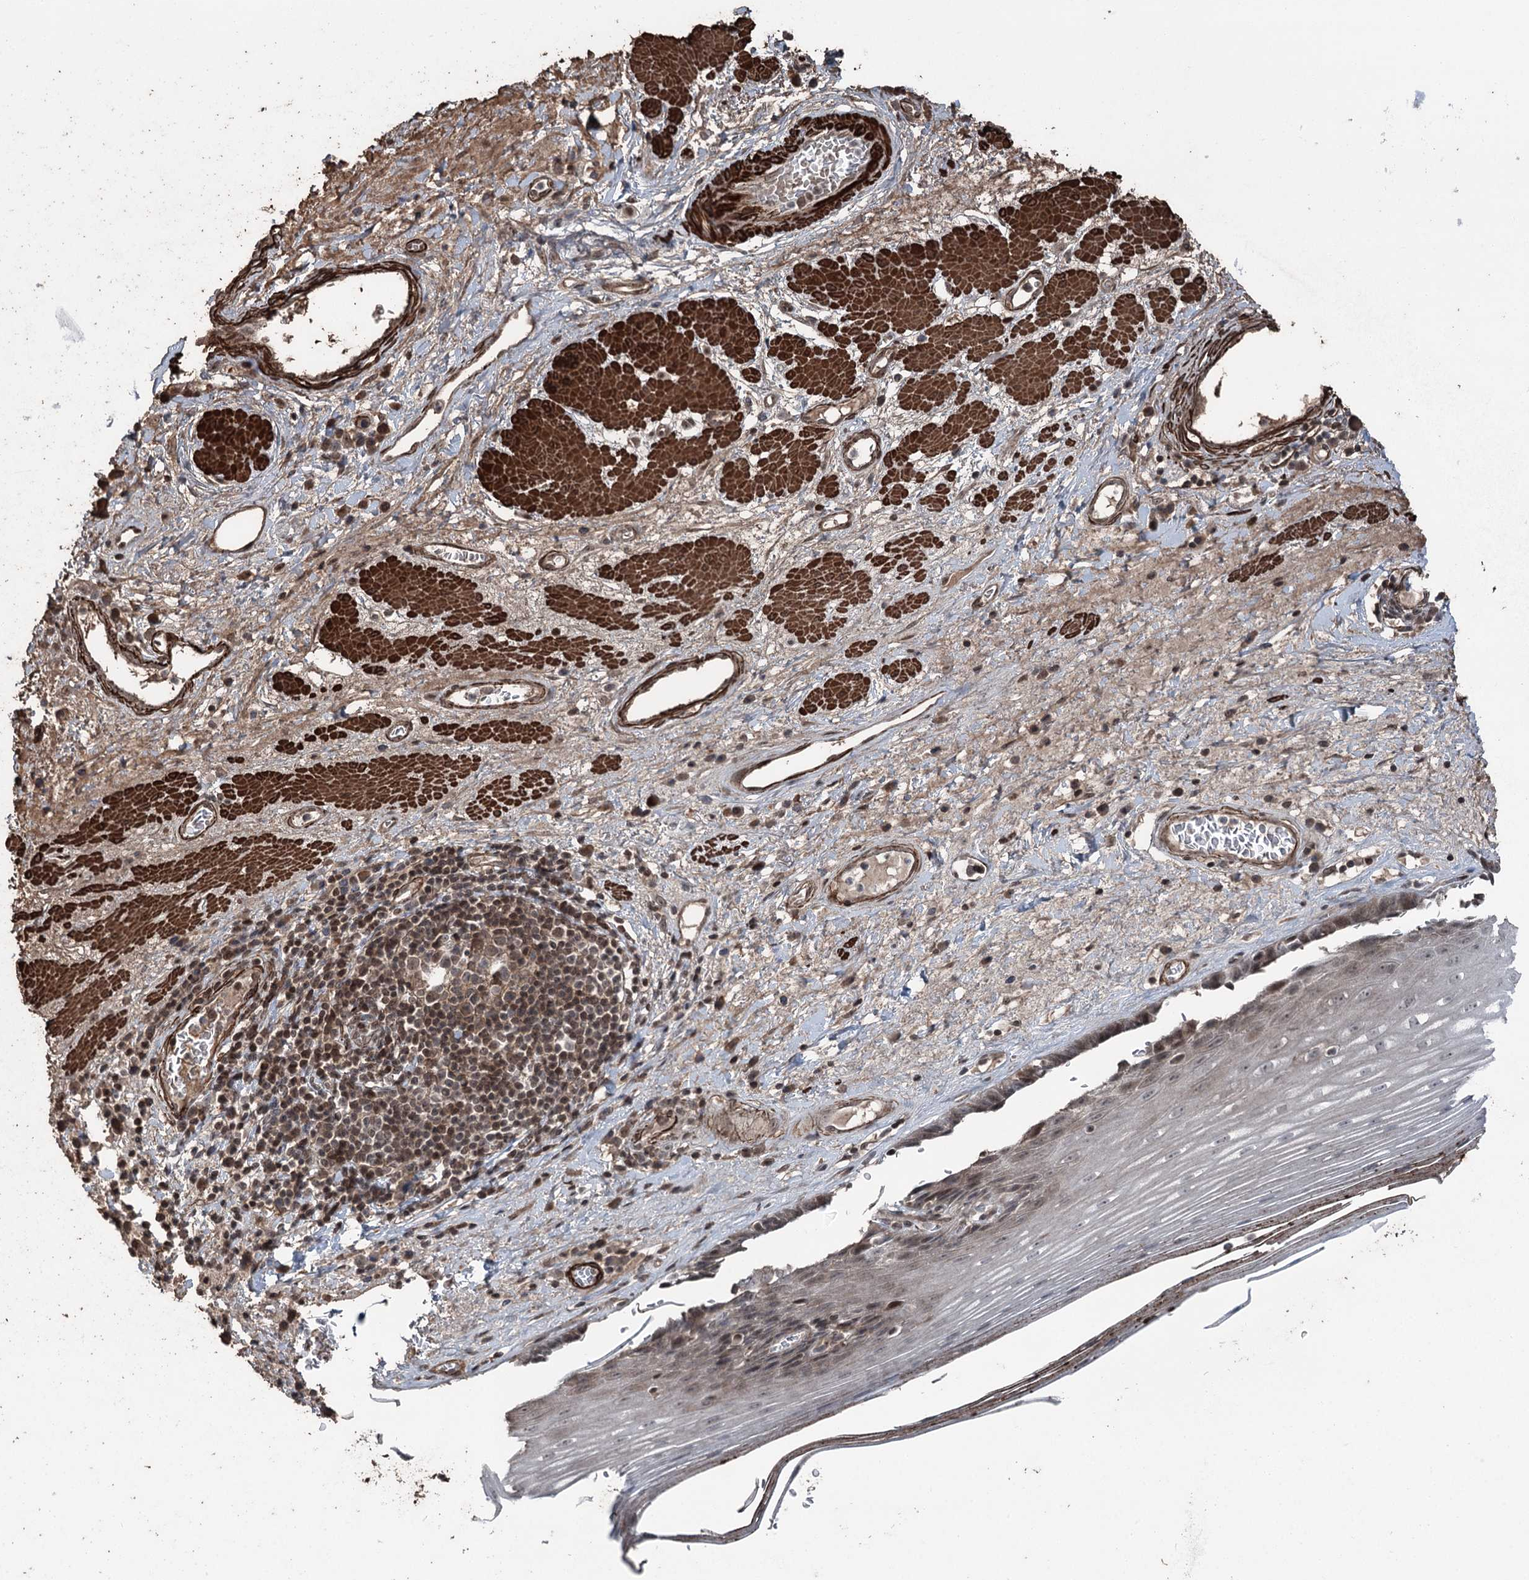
{"staining": {"intensity": "weak", "quantity": "<25%", "location": "nuclear"}, "tissue": "esophagus", "cell_type": "Squamous epithelial cells", "image_type": "normal", "snomed": [{"axis": "morphology", "description": "Normal tissue, NOS"}, {"axis": "topography", "description": "Esophagus"}], "caption": "The photomicrograph displays no significant staining in squamous epithelial cells of esophagus.", "gene": "CCDC82", "patient": {"sex": "male", "age": 62}}